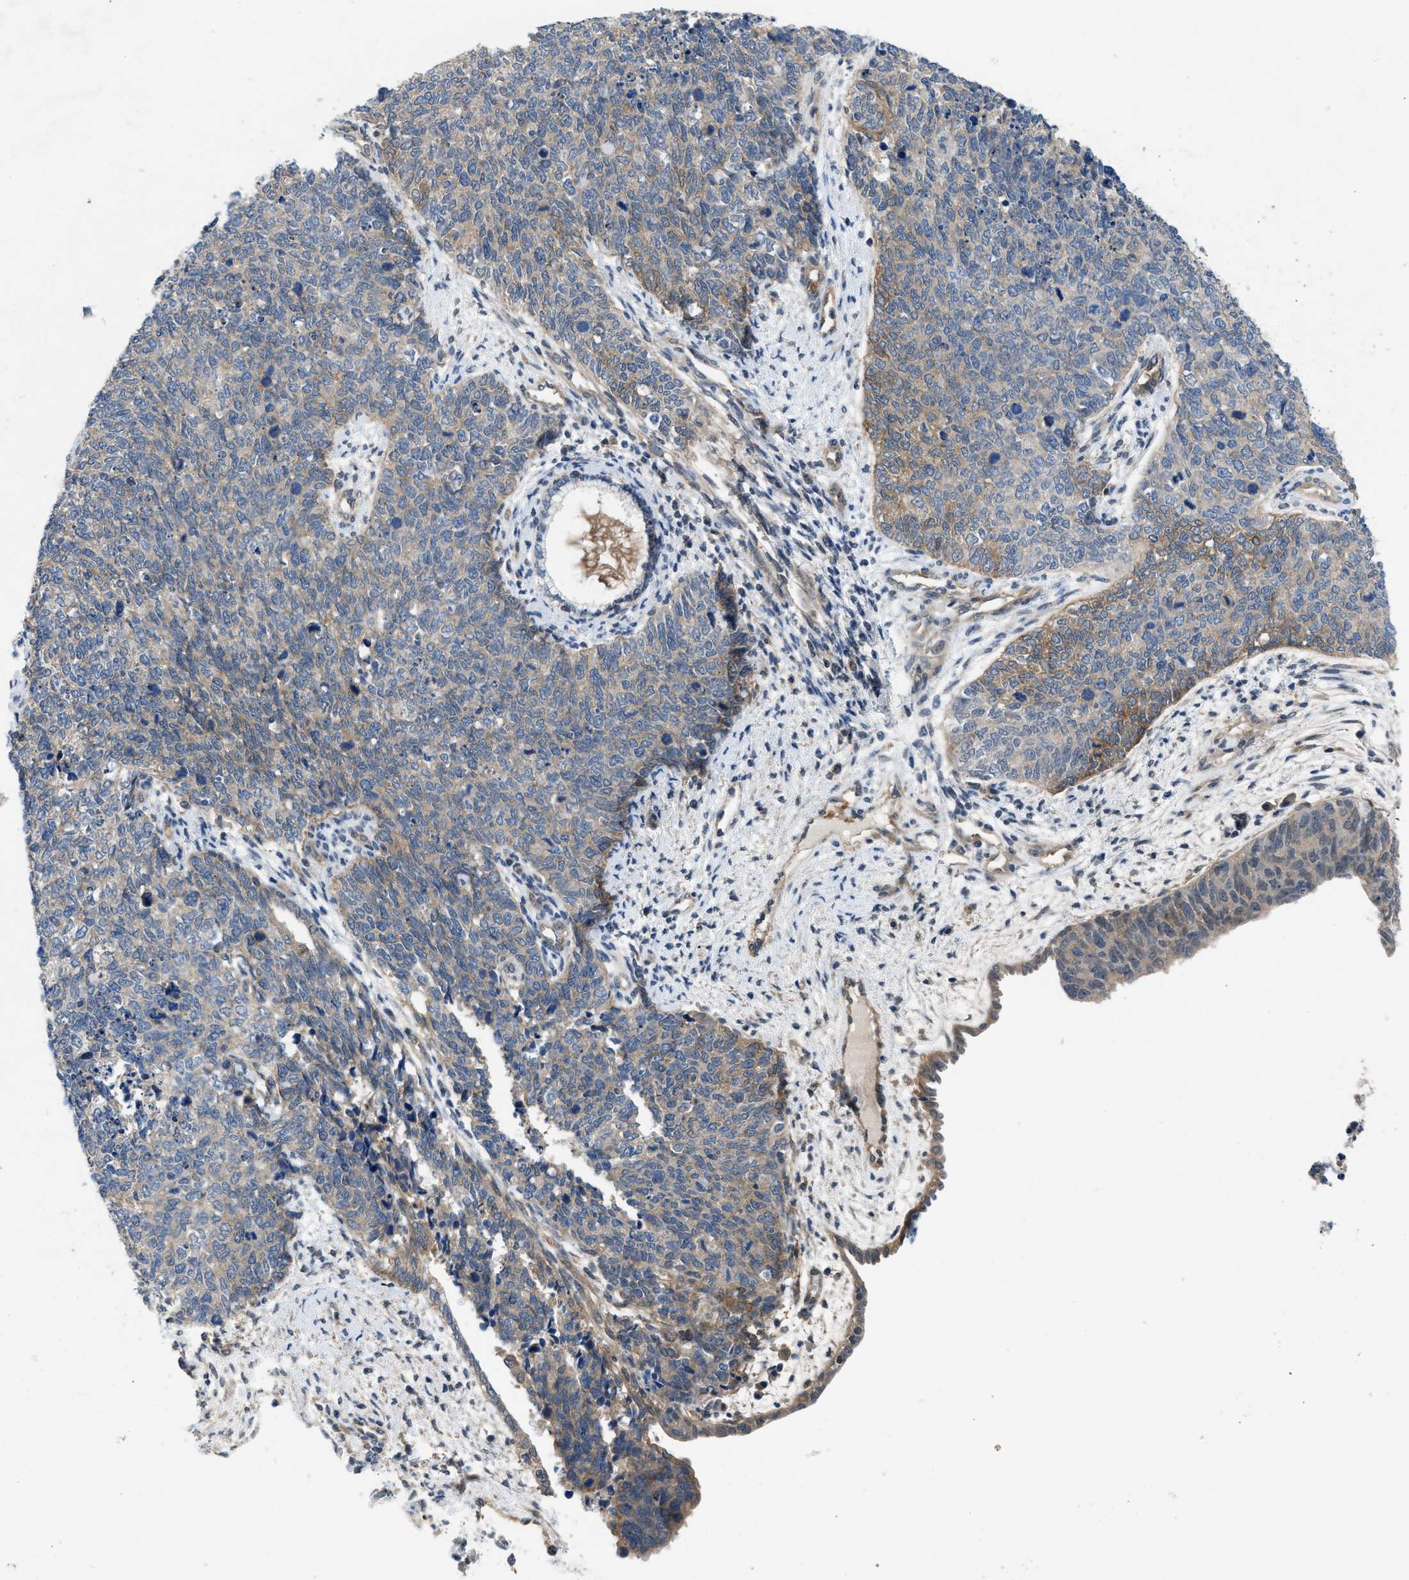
{"staining": {"intensity": "weak", "quantity": "<25%", "location": "cytoplasmic/membranous"}, "tissue": "cervical cancer", "cell_type": "Tumor cells", "image_type": "cancer", "snomed": [{"axis": "morphology", "description": "Squamous cell carcinoma, NOS"}, {"axis": "topography", "description": "Cervix"}], "caption": "Human squamous cell carcinoma (cervical) stained for a protein using IHC reveals no staining in tumor cells.", "gene": "PANX1", "patient": {"sex": "female", "age": 63}}